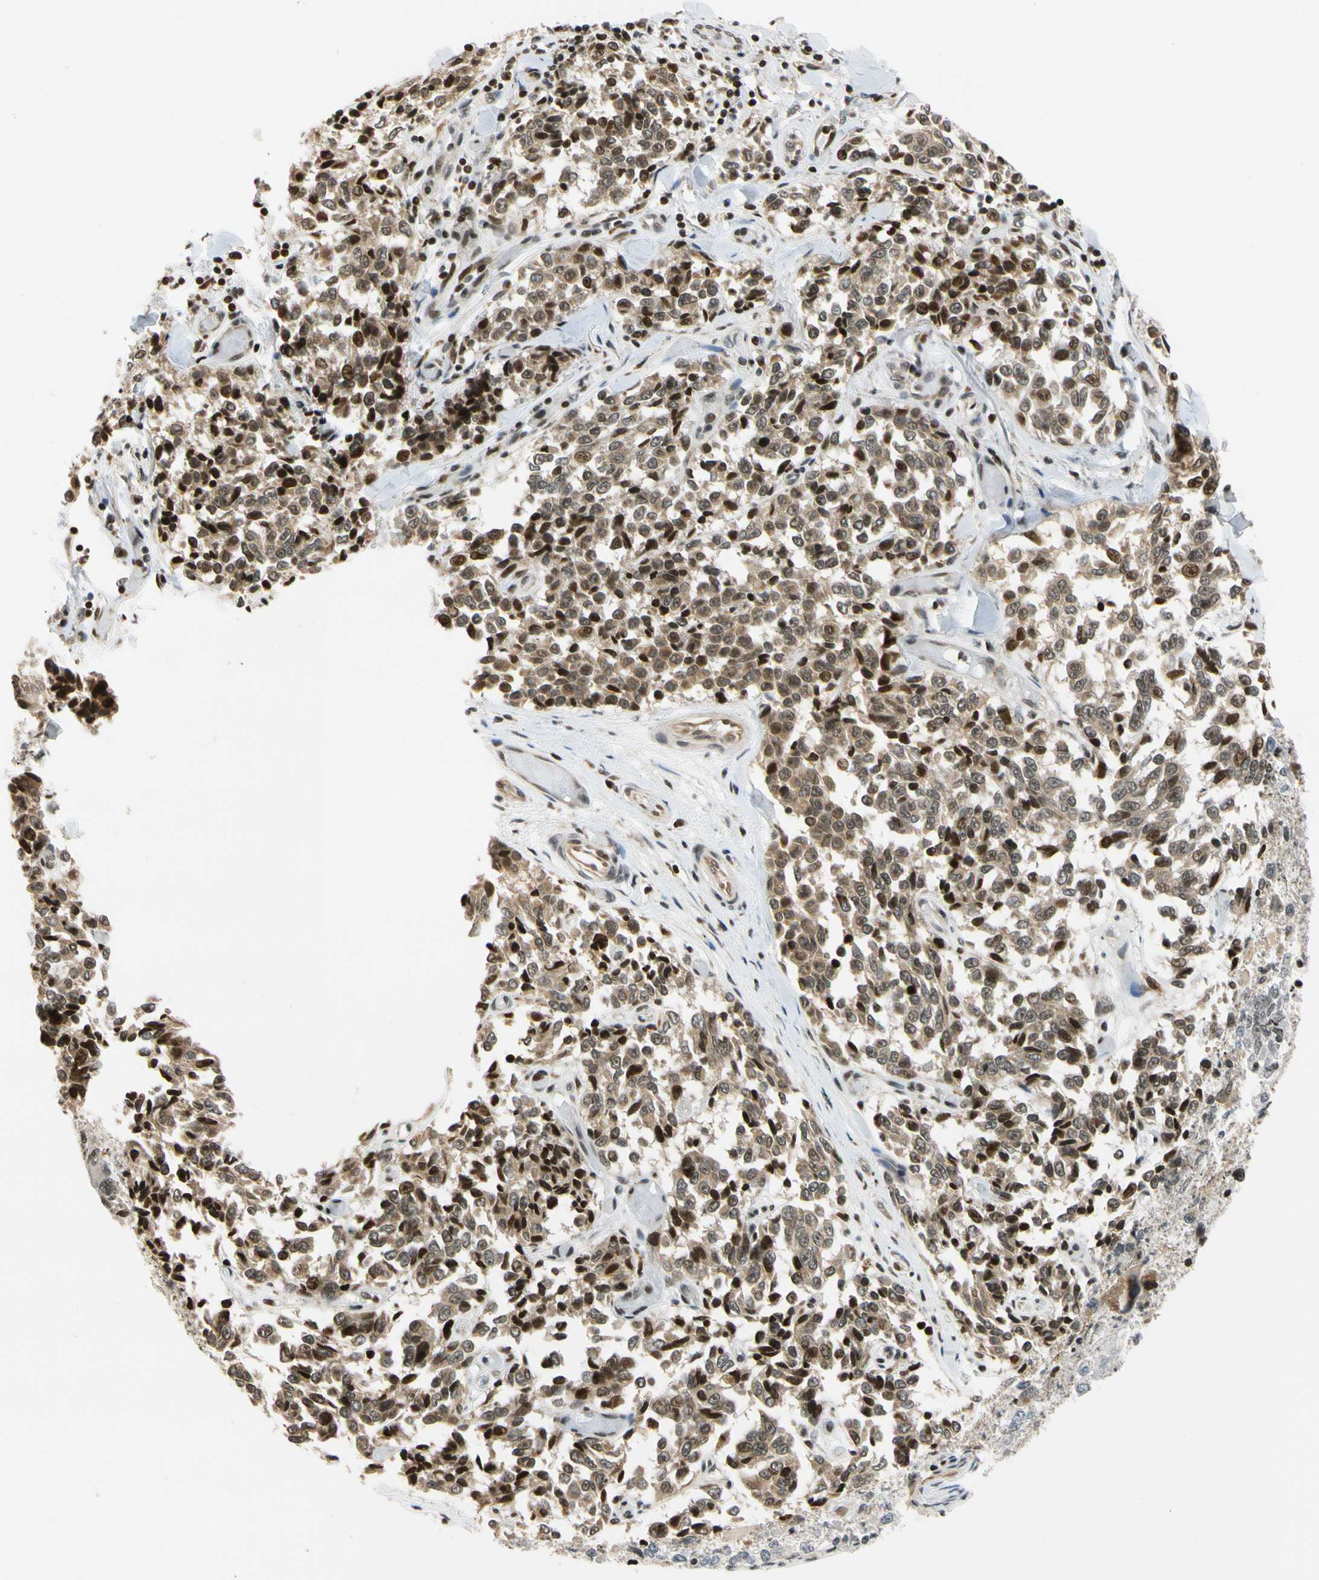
{"staining": {"intensity": "moderate", "quantity": ">75%", "location": "cytoplasmic/membranous,nuclear"}, "tissue": "melanoma", "cell_type": "Tumor cells", "image_type": "cancer", "snomed": [{"axis": "morphology", "description": "Malignant melanoma, NOS"}, {"axis": "topography", "description": "Skin"}], "caption": "A high-resolution micrograph shows immunohistochemistry (IHC) staining of malignant melanoma, which demonstrates moderate cytoplasmic/membranous and nuclear expression in about >75% of tumor cells.", "gene": "CDK7", "patient": {"sex": "female", "age": 64}}